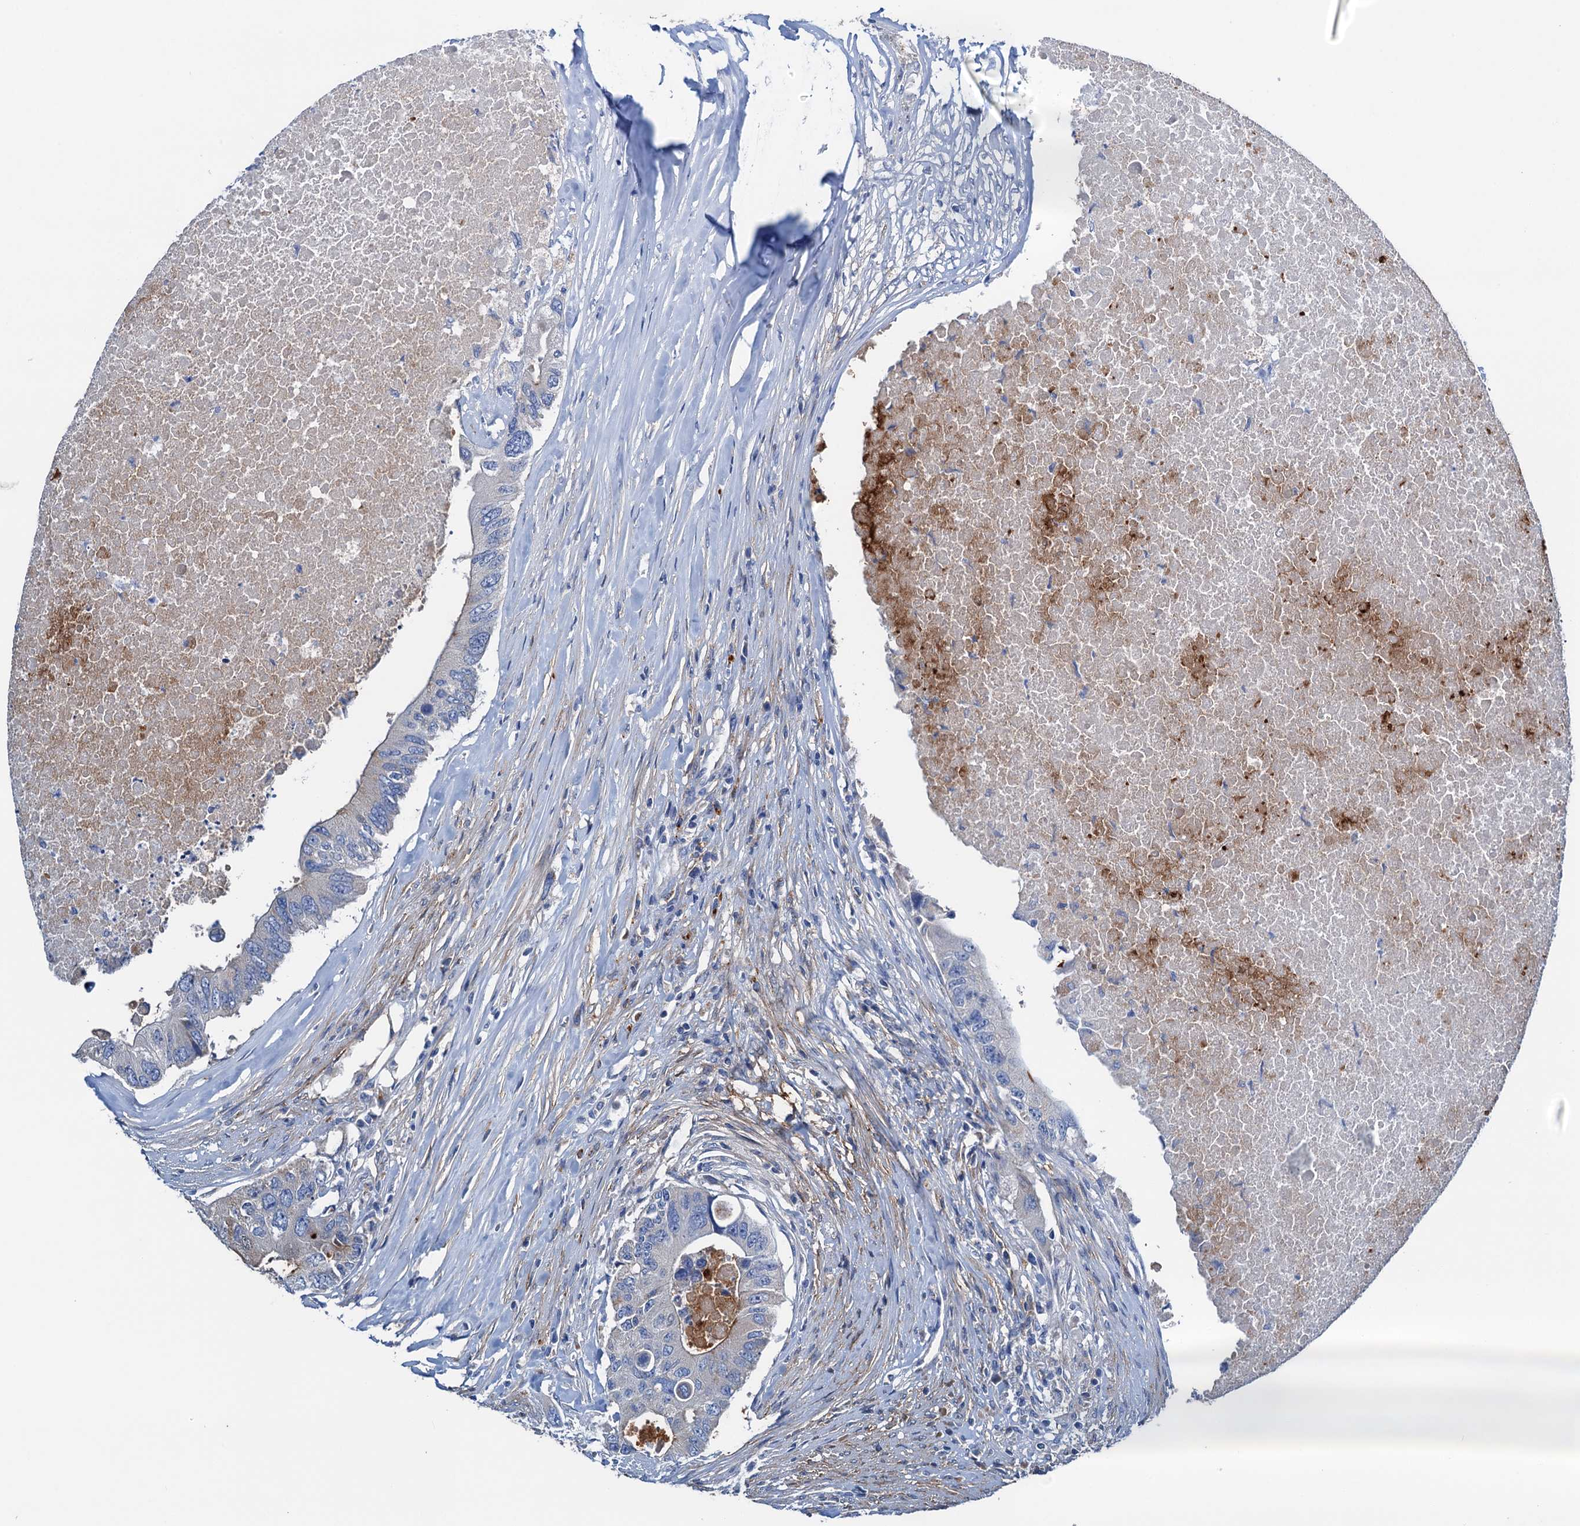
{"staining": {"intensity": "moderate", "quantity": "<25%", "location": "cytoplasmic/membranous"}, "tissue": "colorectal cancer", "cell_type": "Tumor cells", "image_type": "cancer", "snomed": [{"axis": "morphology", "description": "Adenocarcinoma, NOS"}, {"axis": "topography", "description": "Colon"}], "caption": "IHC histopathology image of neoplastic tissue: human adenocarcinoma (colorectal) stained using IHC demonstrates low levels of moderate protein expression localized specifically in the cytoplasmic/membranous of tumor cells, appearing as a cytoplasmic/membranous brown color.", "gene": "C1QTNF4", "patient": {"sex": "male", "age": 71}}